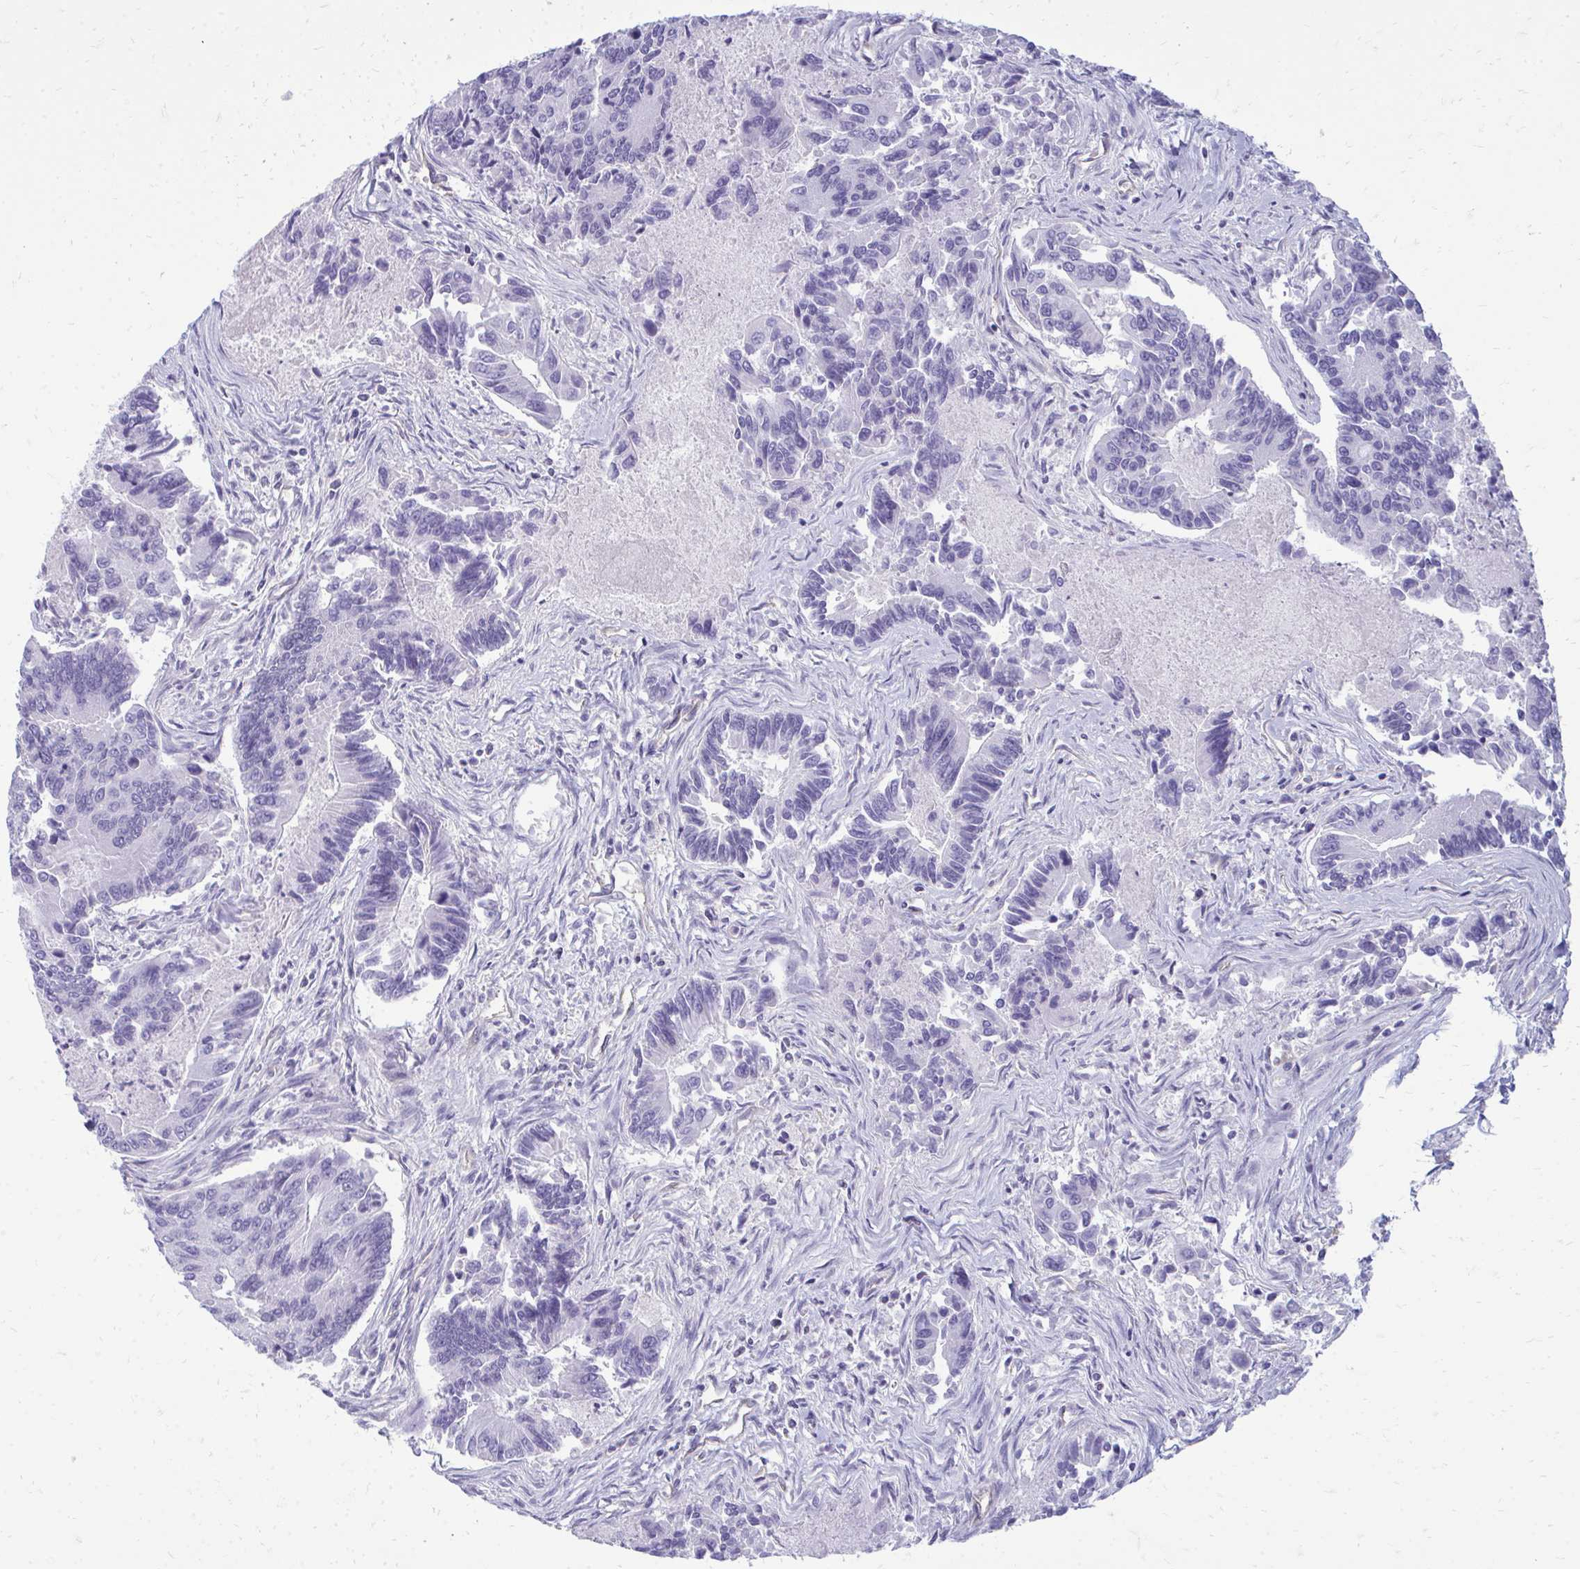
{"staining": {"intensity": "negative", "quantity": "none", "location": "none"}, "tissue": "colorectal cancer", "cell_type": "Tumor cells", "image_type": "cancer", "snomed": [{"axis": "morphology", "description": "Adenocarcinoma, NOS"}, {"axis": "topography", "description": "Colon"}], "caption": "The histopathology image reveals no staining of tumor cells in adenocarcinoma (colorectal).", "gene": "FABP3", "patient": {"sex": "female", "age": 67}}